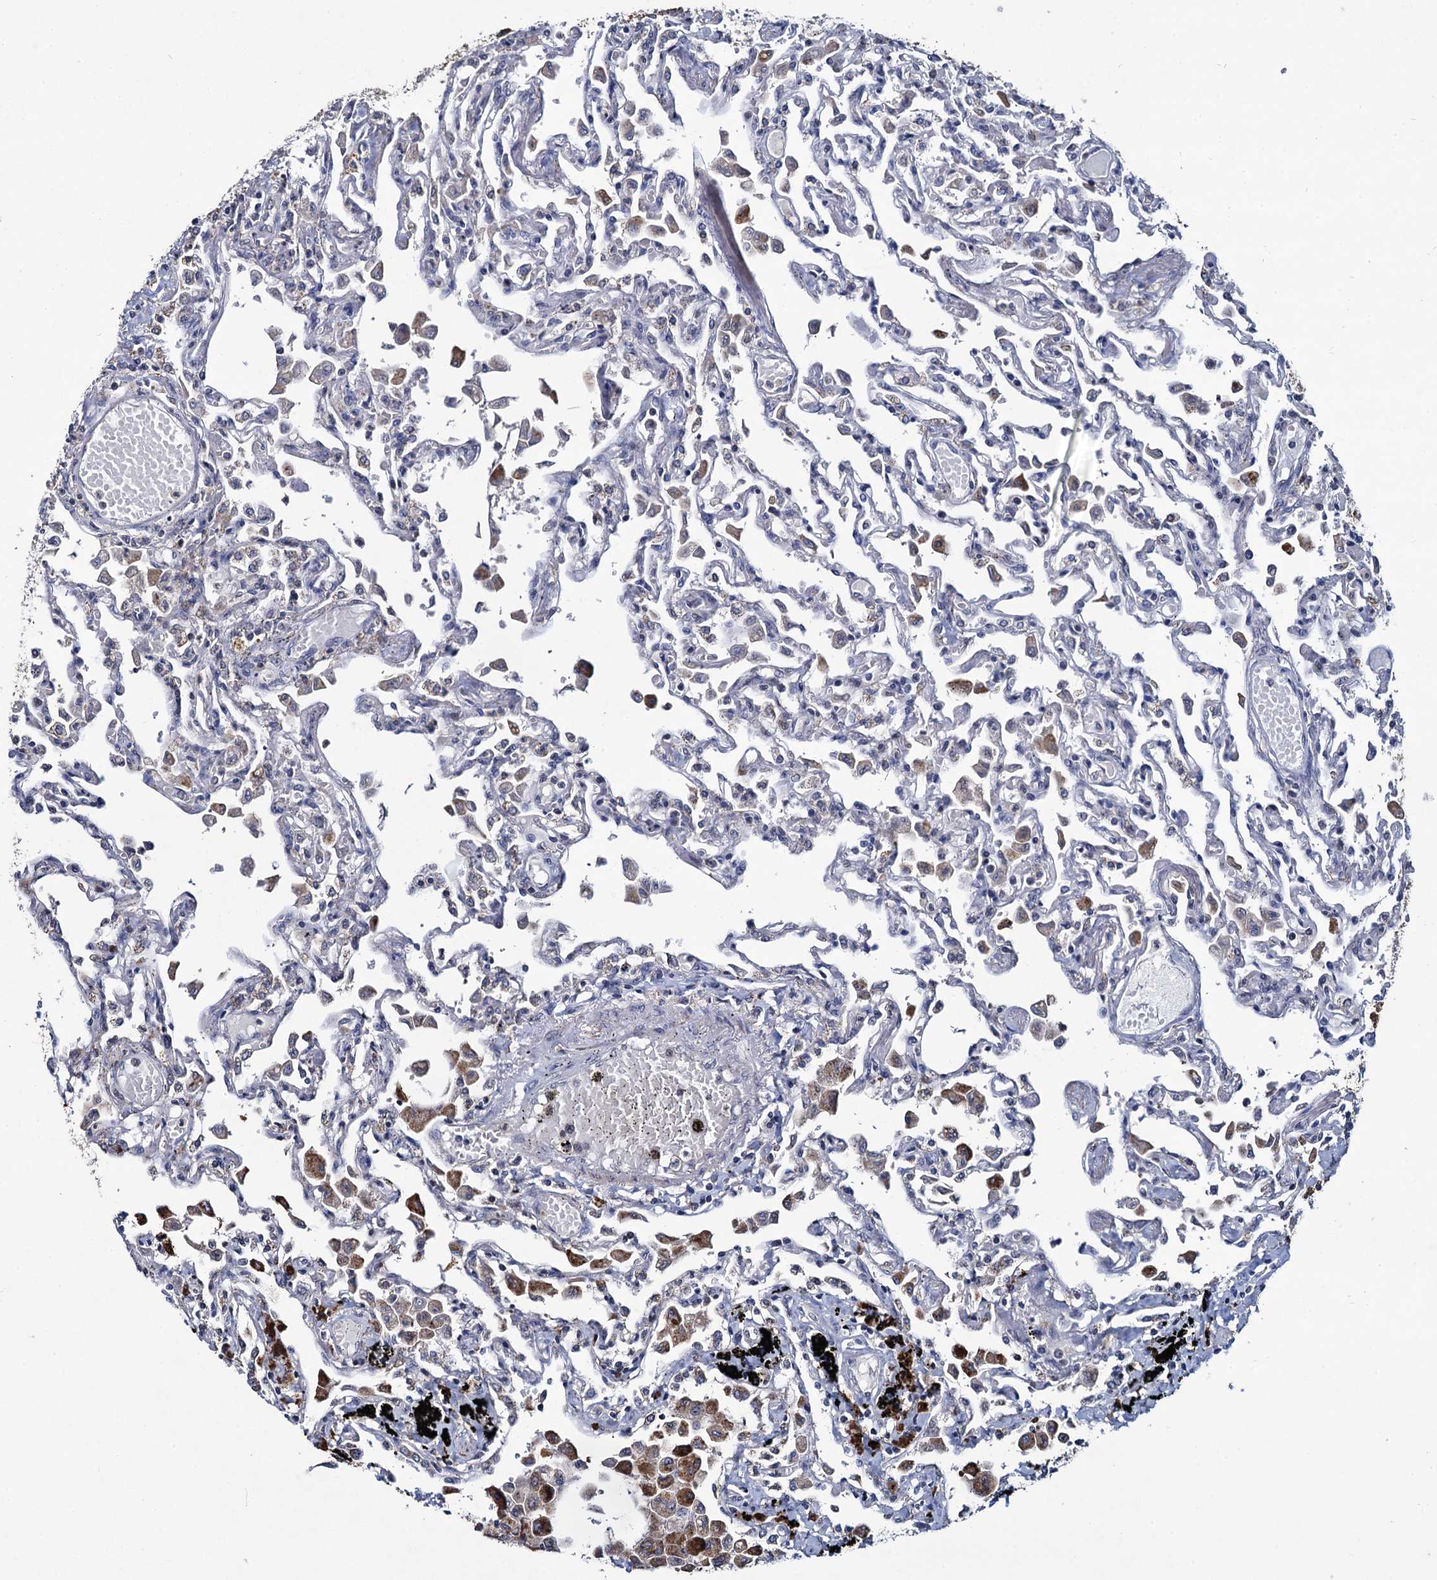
{"staining": {"intensity": "negative", "quantity": "none", "location": "none"}, "tissue": "lung", "cell_type": "Alveolar cells", "image_type": "normal", "snomed": [{"axis": "morphology", "description": "Normal tissue, NOS"}, {"axis": "topography", "description": "Bronchus"}, {"axis": "topography", "description": "Lung"}], "caption": "This micrograph is of unremarkable lung stained with IHC to label a protein in brown with the nuclei are counter-stained blue. There is no expression in alveolar cells.", "gene": "RPUSD4", "patient": {"sex": "female", "age": 49}}